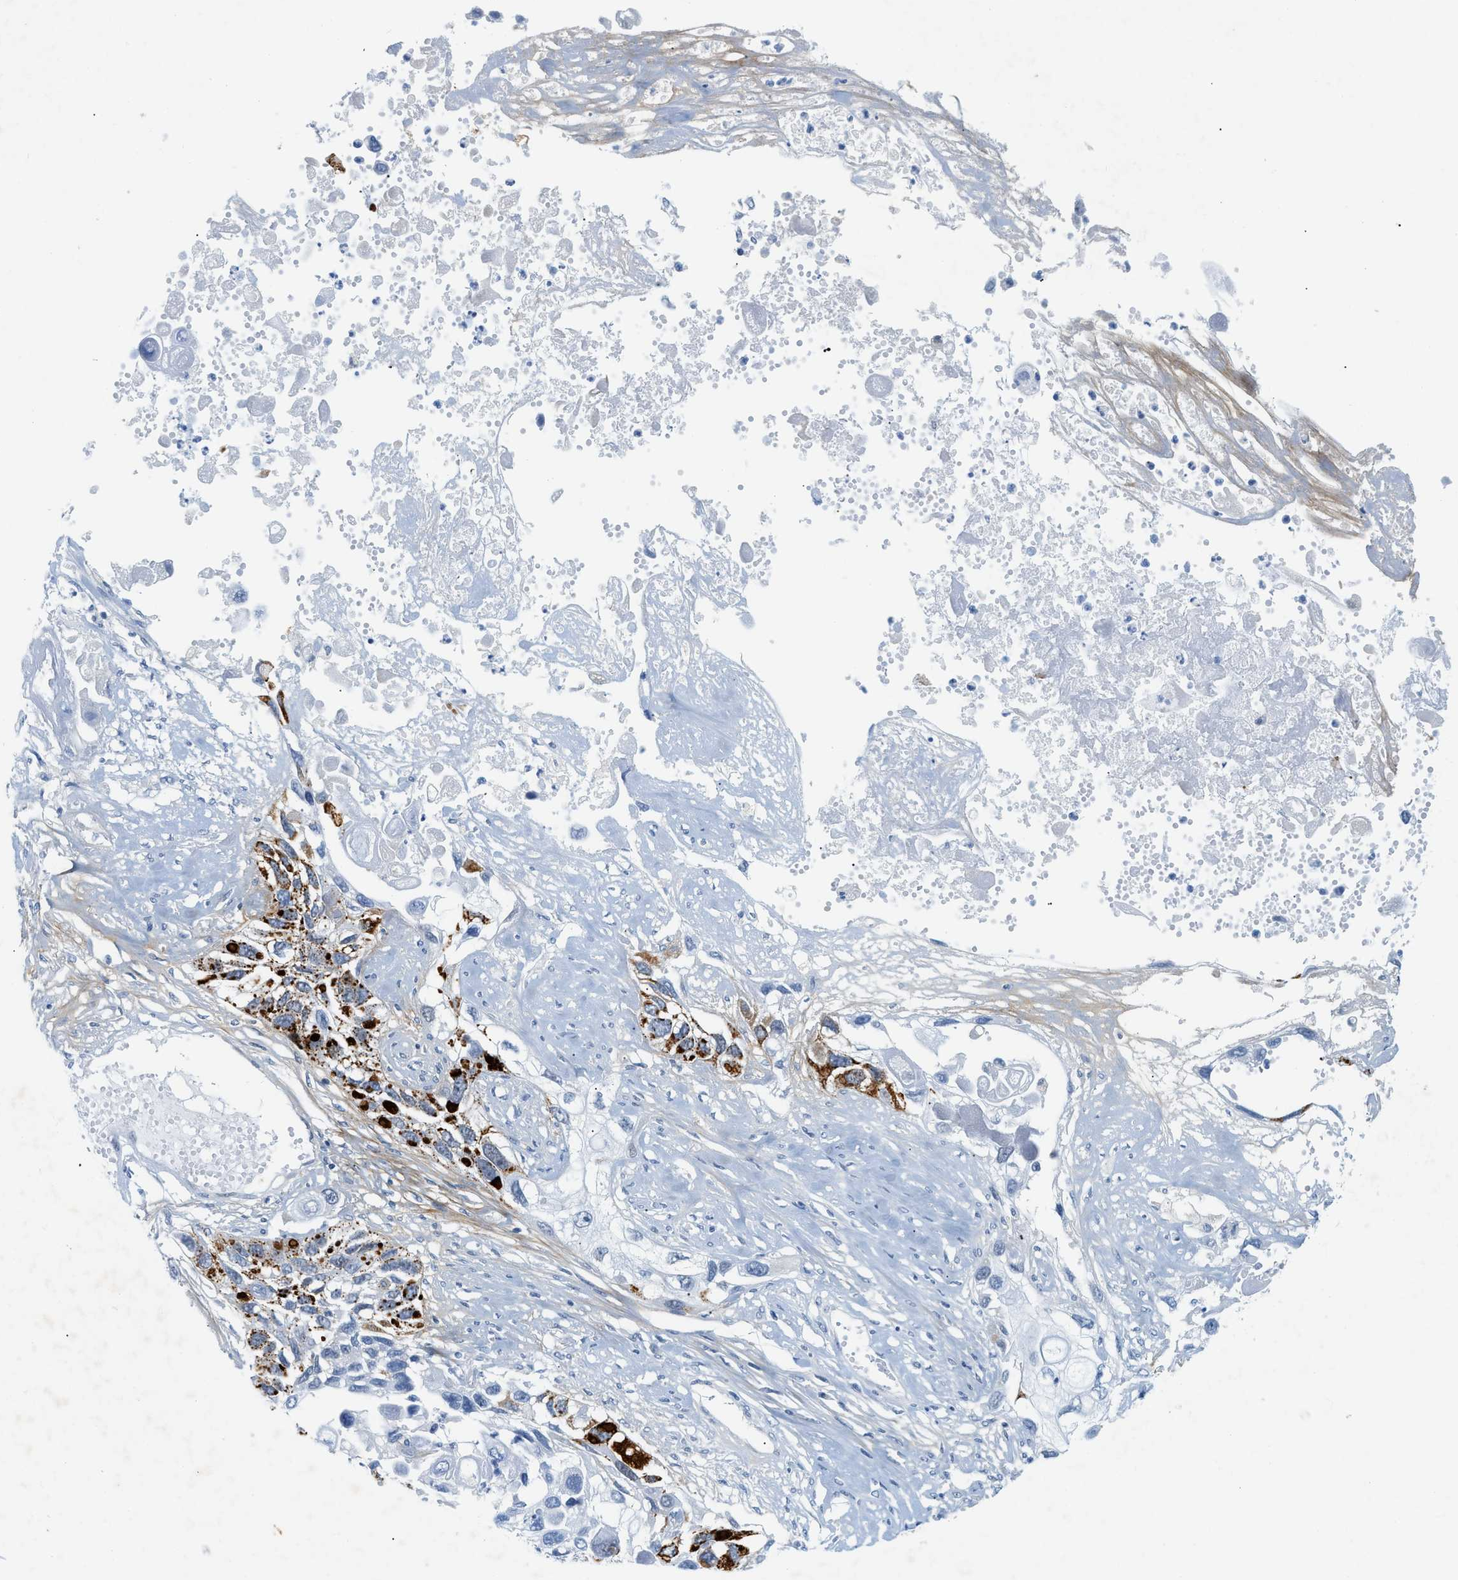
{"staining": {"intensity": "strong", "quantity": "<25%", "location": "cytoplasmic/membranous"}, "tissue": "lung cancer", "cell_type": "Tumor cells", "image_type": "cancer", "snomed": [{"axis": "morphology", "description": "Squamous cell carcinoma, NOS"}, {"axis": "topography", "description": "Lung"}], "caption": "Immunohistochemical staining of human lung cancer (squamous cell carcinoma) shows strong cytoplasmic/membranous protein positivity in approximately <25% of tumor cells.", "gene": "HLTF", "patient": {"sex": "male", "age": 71}}